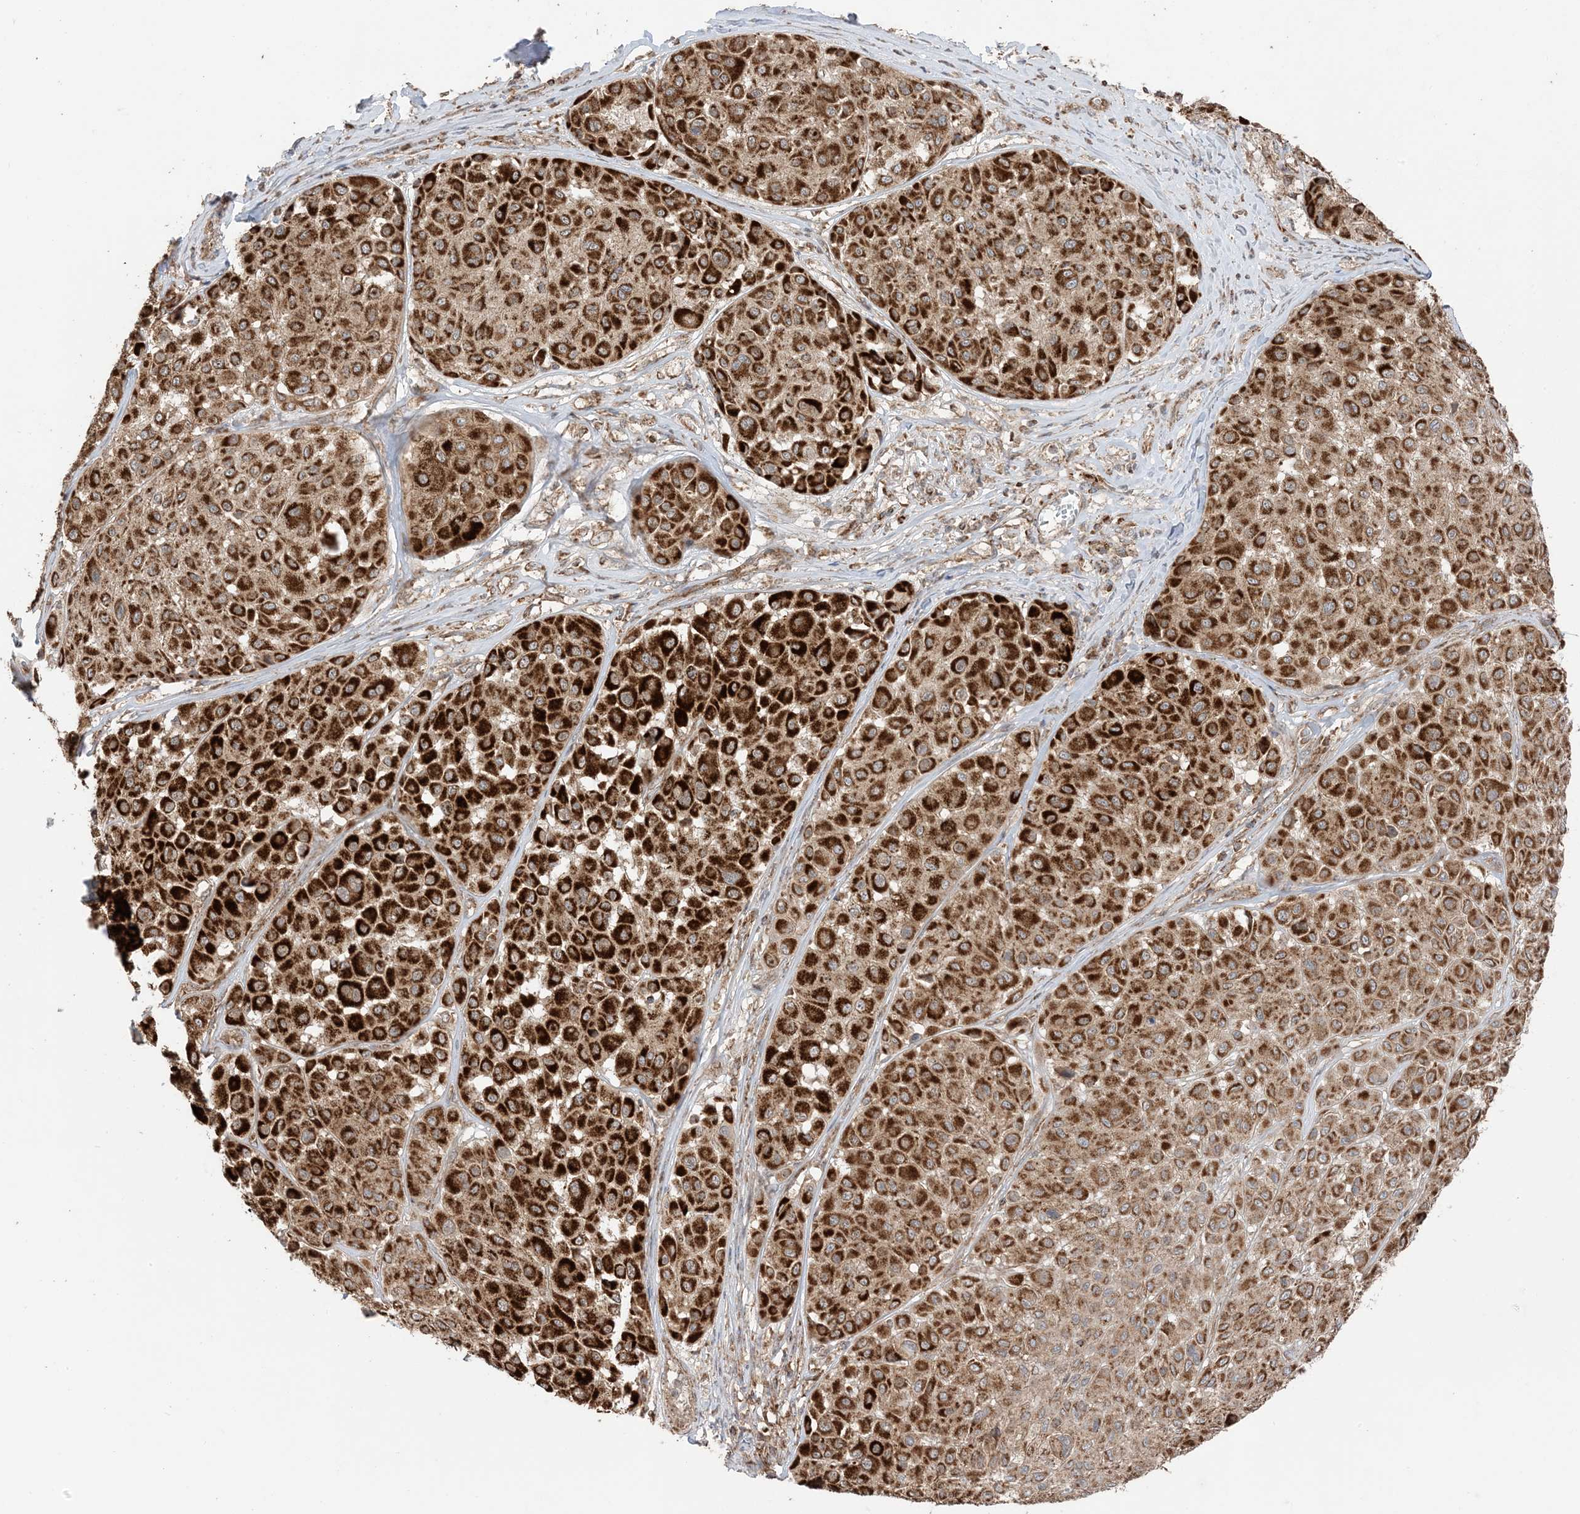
{"staining": {"intensity": "strong", "quantity": ">75%", "location": "cytoplasmic/membranous"}, "tissue": "melanoma", "cell_type": "Tumor cells", "image_type": "cancer", "snomed": [{"axis": "morphology", "description": "Malignant melanoma, Metastatic site"}, {"axis": "topography", "description": "Soft tissue"}], "caption": "This is an image of IHC staining of melanoma, which shows strong expression in the cytoplasmic/membranous of tumor cells.", "gene": "N4BP3", "patient": {"sex": "male", "age": 41}}